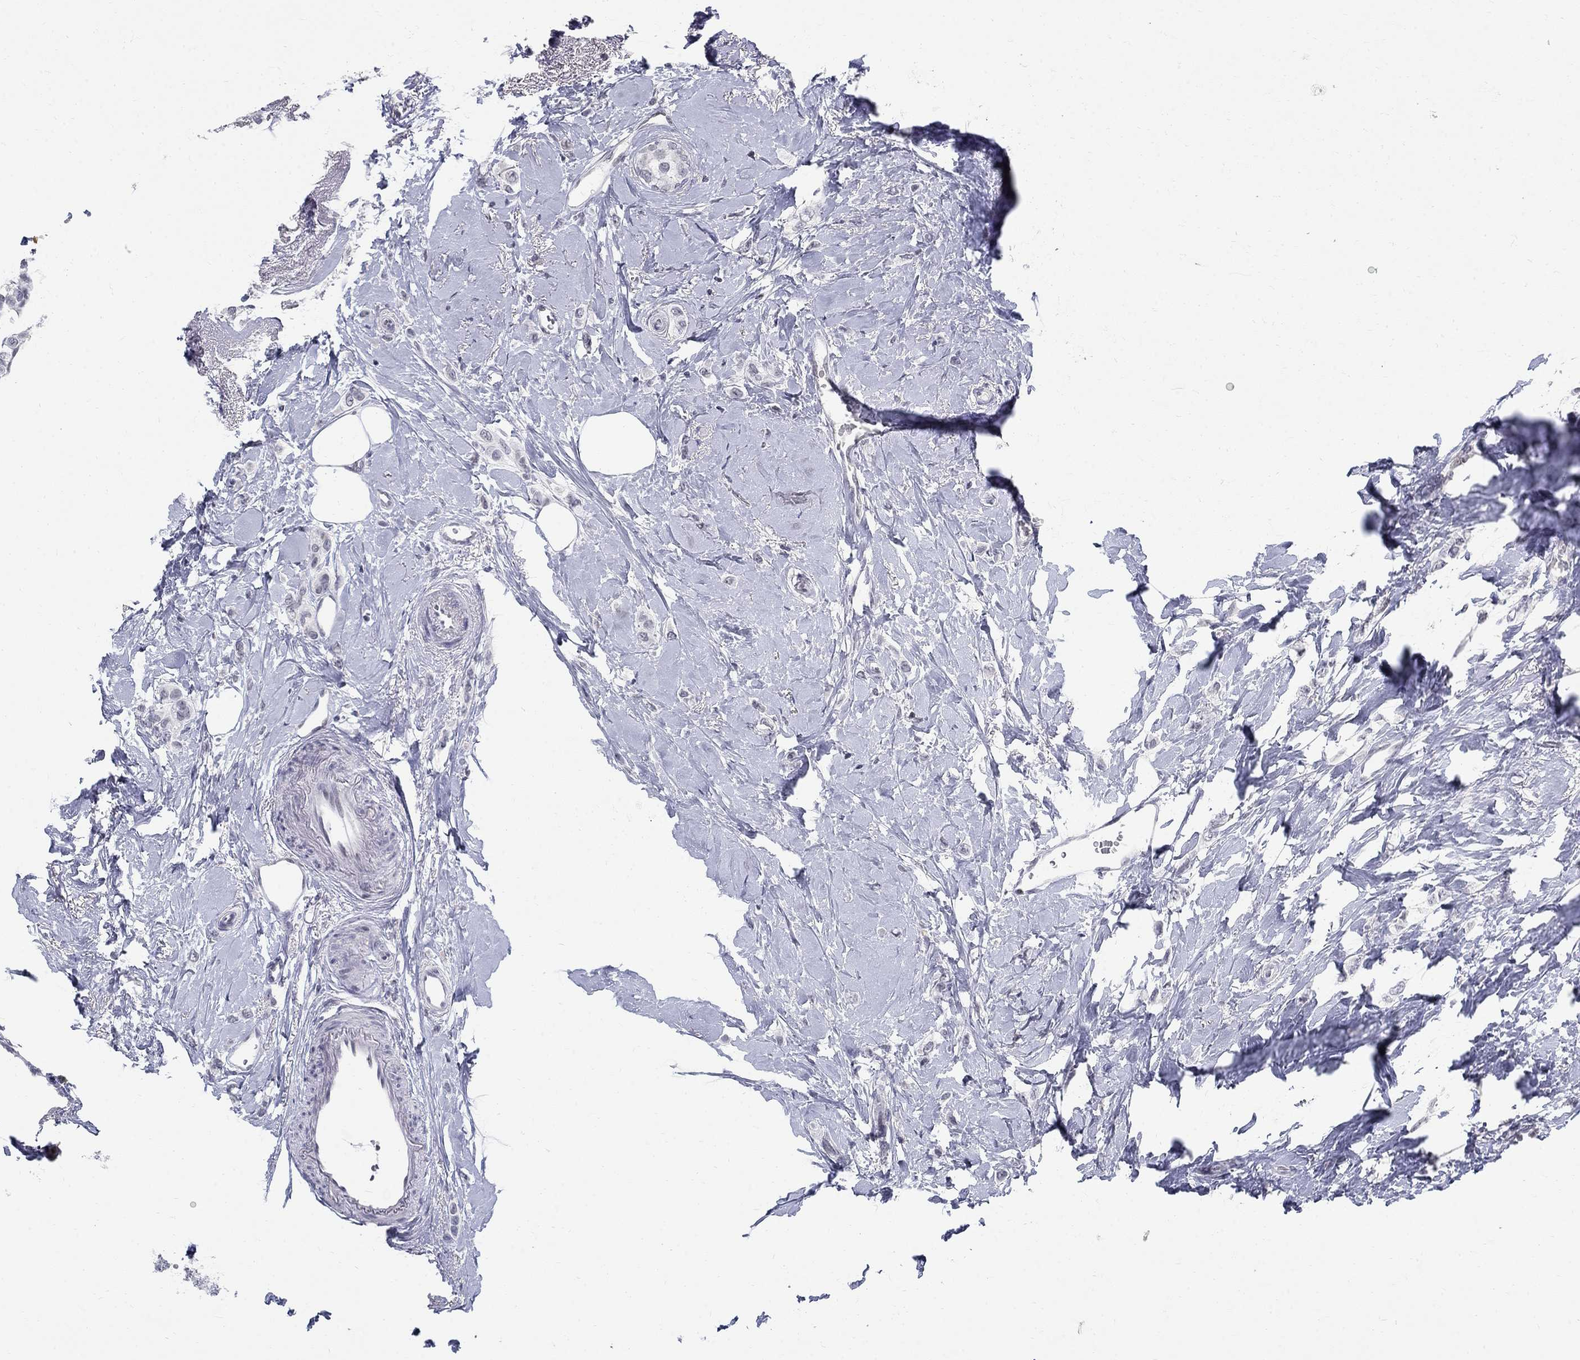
{"staining": {"intensity": "negative", "quantity": "none", "location": "none"}, "tissue": "breast cancer", "cell_type": "Tumor cells", "image_type": "cancer", "snomed": [{"axis": "morphology", "description": "Lobular carcinoma"}, {"axis": "topography", "description": "Breast"}], "caption": "Lobular carcinoma (breast) was stained to show a protein in brown. There is no significant positivity in tumor cells. The staining was performed using DAB (3,3'-diaminobenzidine) to visualize the protein expression in brown, while the nuclei were stained in blue with hematoxylin (Magnification: 20x).", "gene": "BHLHE22", "patient": {"sex": "female", "age": 66}}